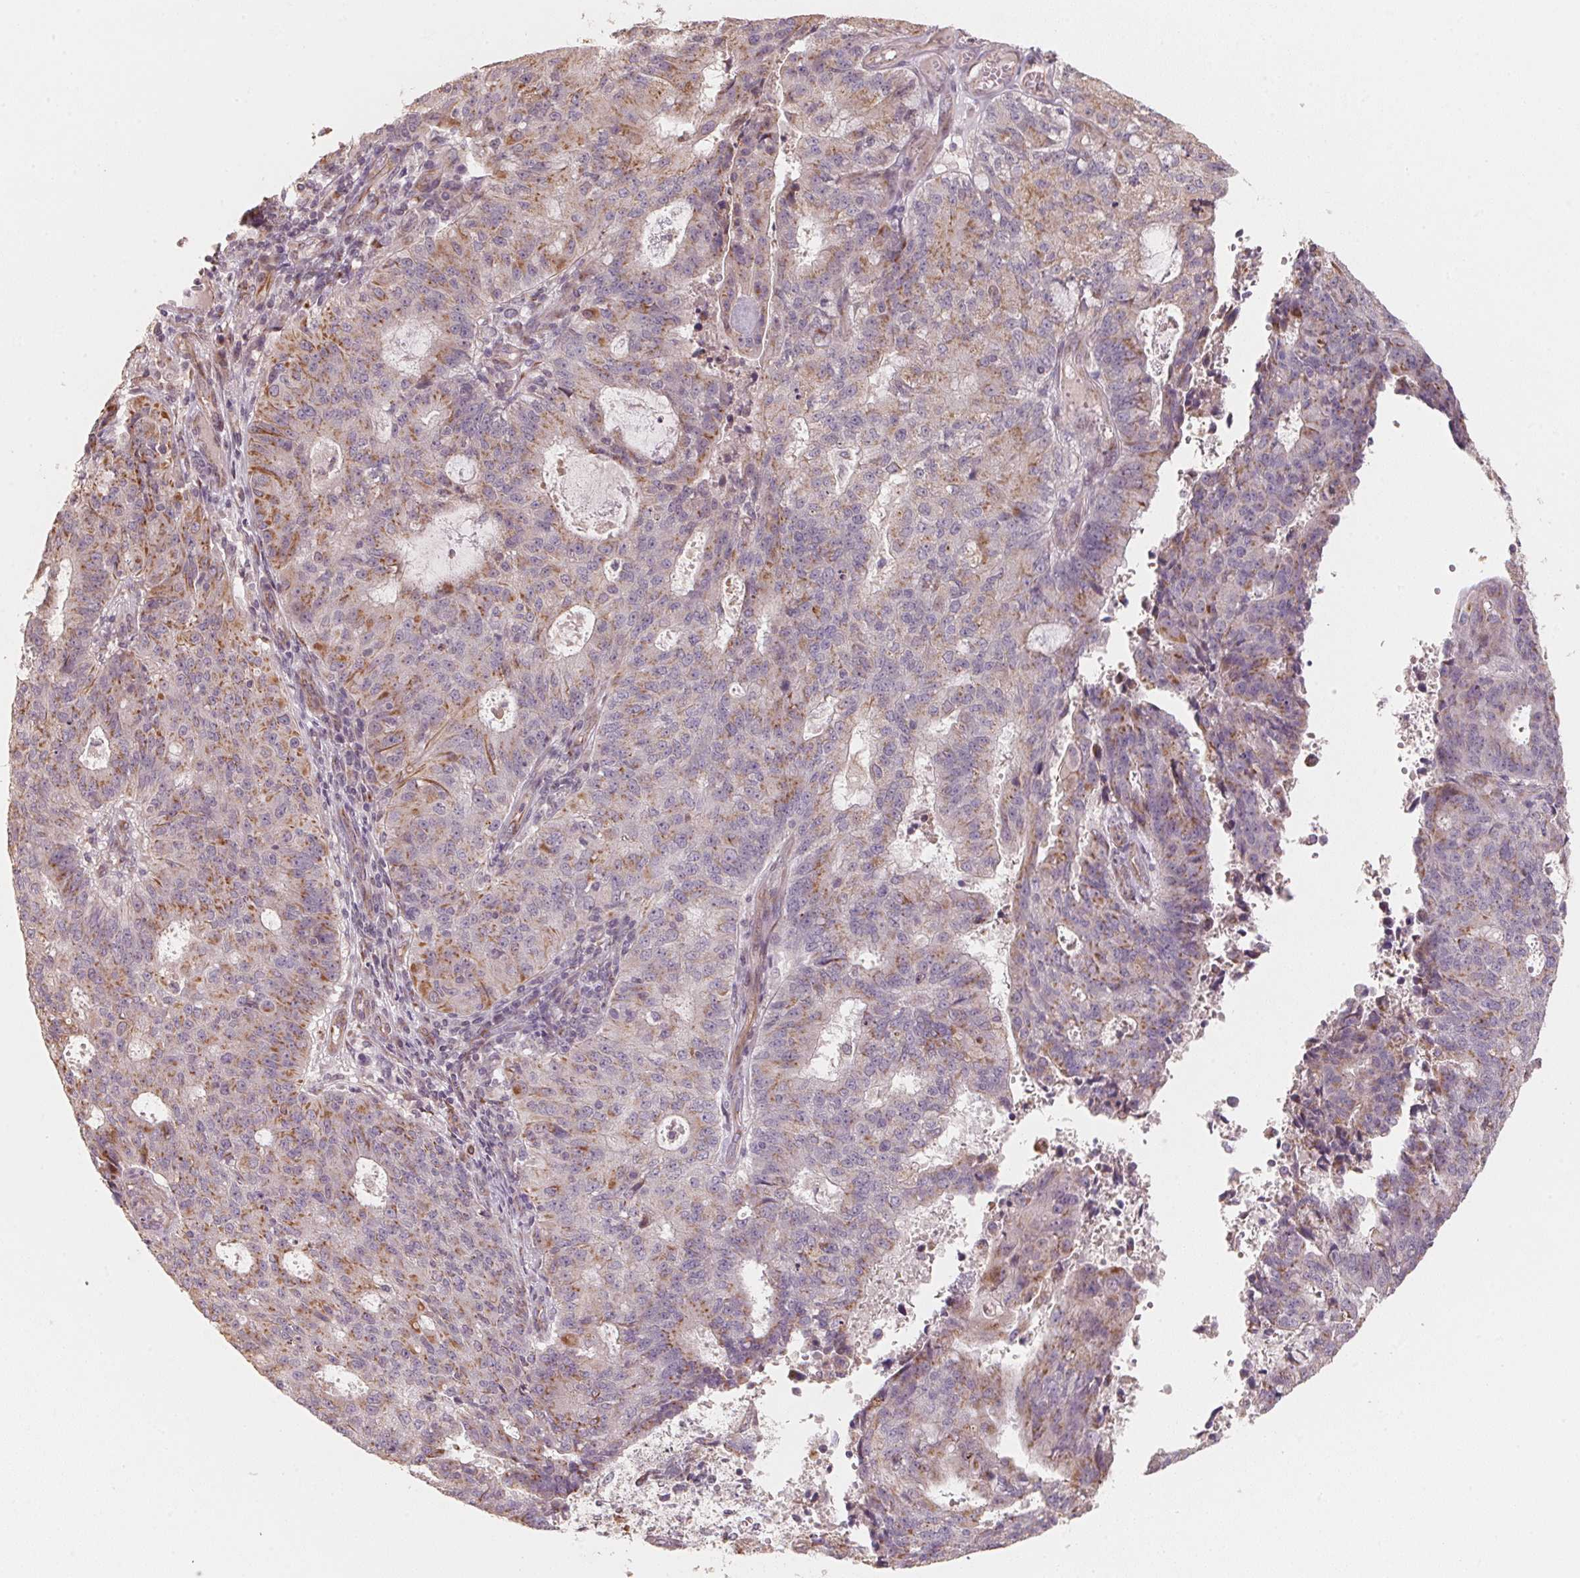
{"staining": {"intensity": "moderate", "quantity": "<25%", "location": "cytoplasmic/membranous"}, "tissue": "endometrial cancer", "cell_type": "Tumor cells", "image_type": "cancer", "snomed": [{"axis": "morphology", "description": "Adenocarcinoma, NOS"}, {"axis": "topography", "description": "Endometrium"}], "caption": "IHC photomicrograph of neoplastic tissue: adenocarcinoma (endometrial) stained using immunohistochemistry shows low levels of moderate protein expression localized specifically in the cytoplasmic/membranous of tumor cells, appearing as a cytoplasmic/membranous brown color.", "gene": "TSPAN12", "patient": {"sex": "female", "age": 82}}